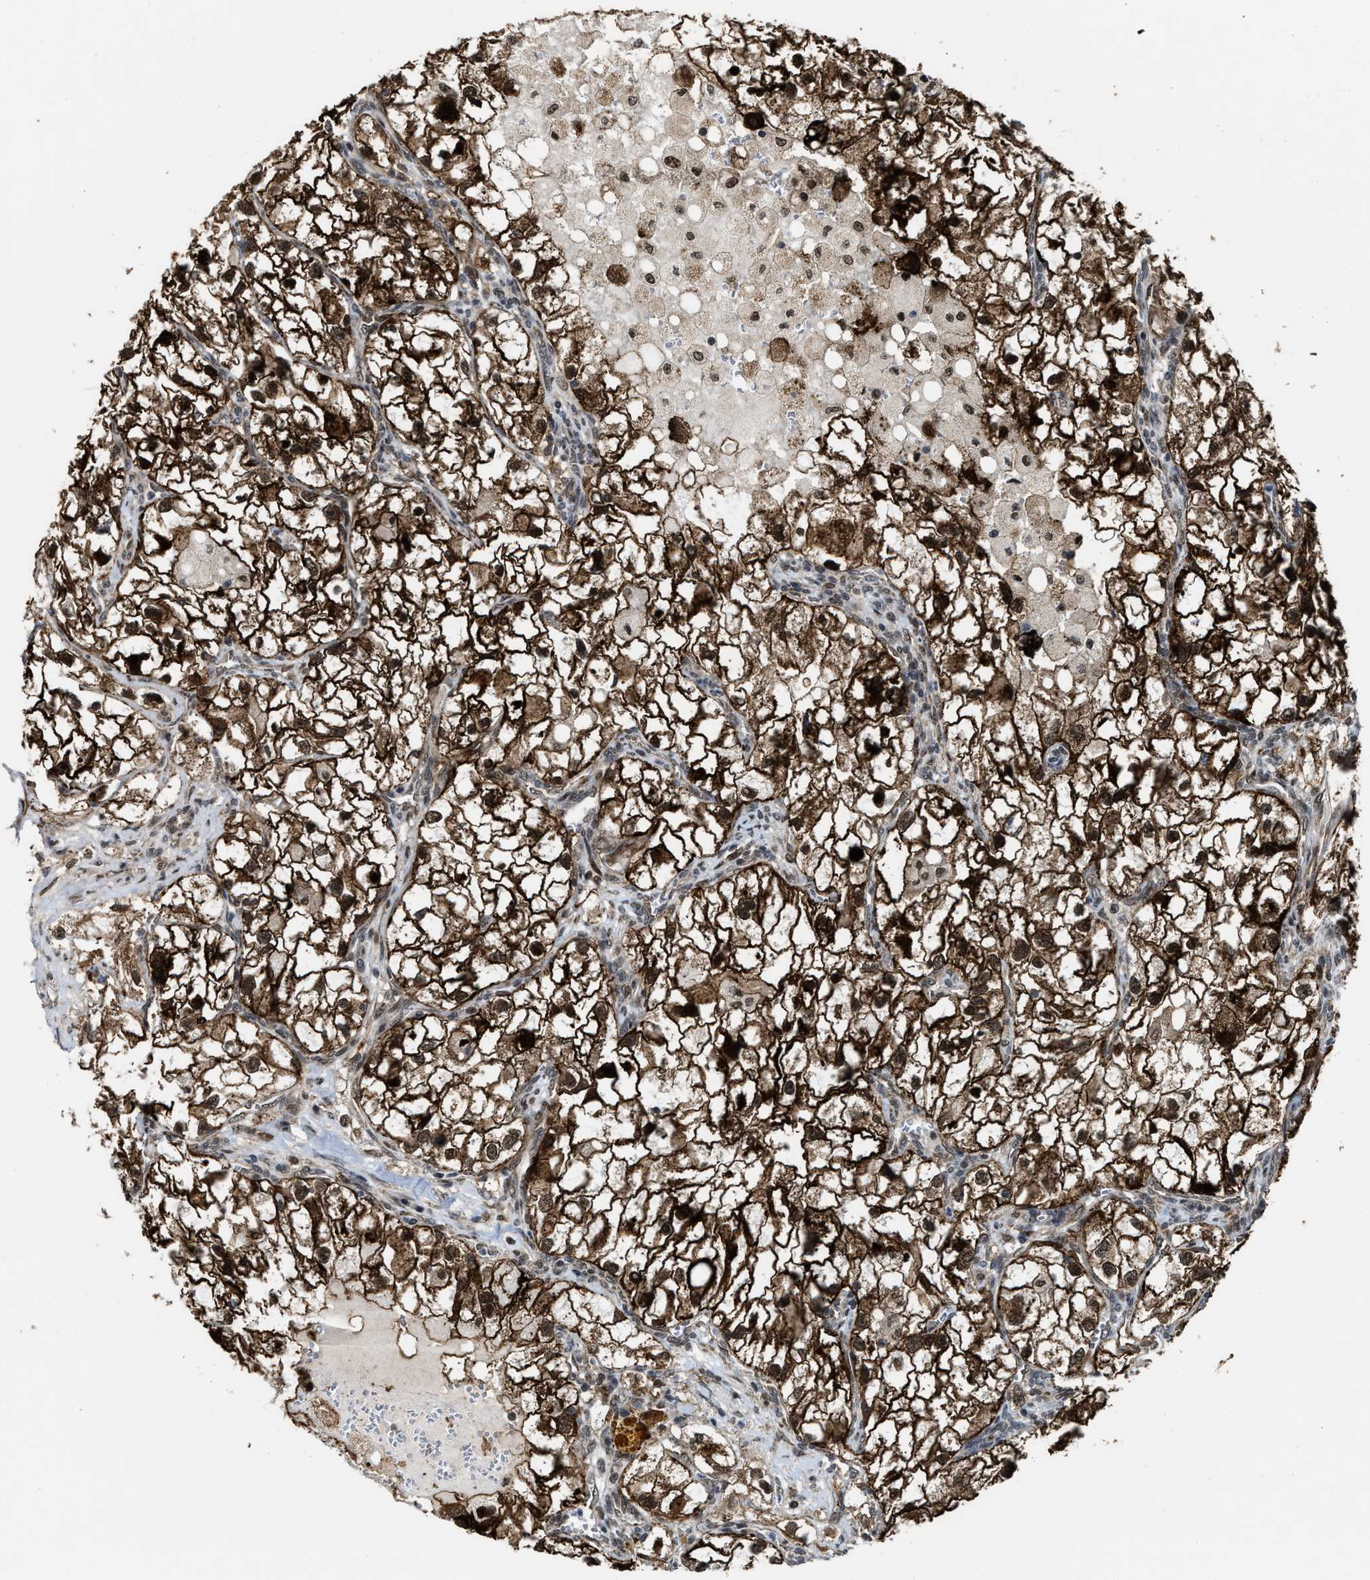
{"staining": {"intensity": "strong", "quantity": ">75%", "location": "cytoplasmic/membranous,nuclear"}, "tissue": "renal cancer", "cell_type": "Tumor cells", "image_type": "cancer", "snomed": [{"axis": "morphology", "description": "Adenocarcinoma, NOS"}, {"axis": "topography", "description": "Kidney"}], "caption": "Protein analysis of renal cancer tissue shows strong cytoplasmic/membranous and nuclear staining in approximately >75% of tumor cells. (Brightfield microscopy of DAB IHC at high magnification).", "gene": "ZNF250", "patient": {"sex": "female", "age": 70}}